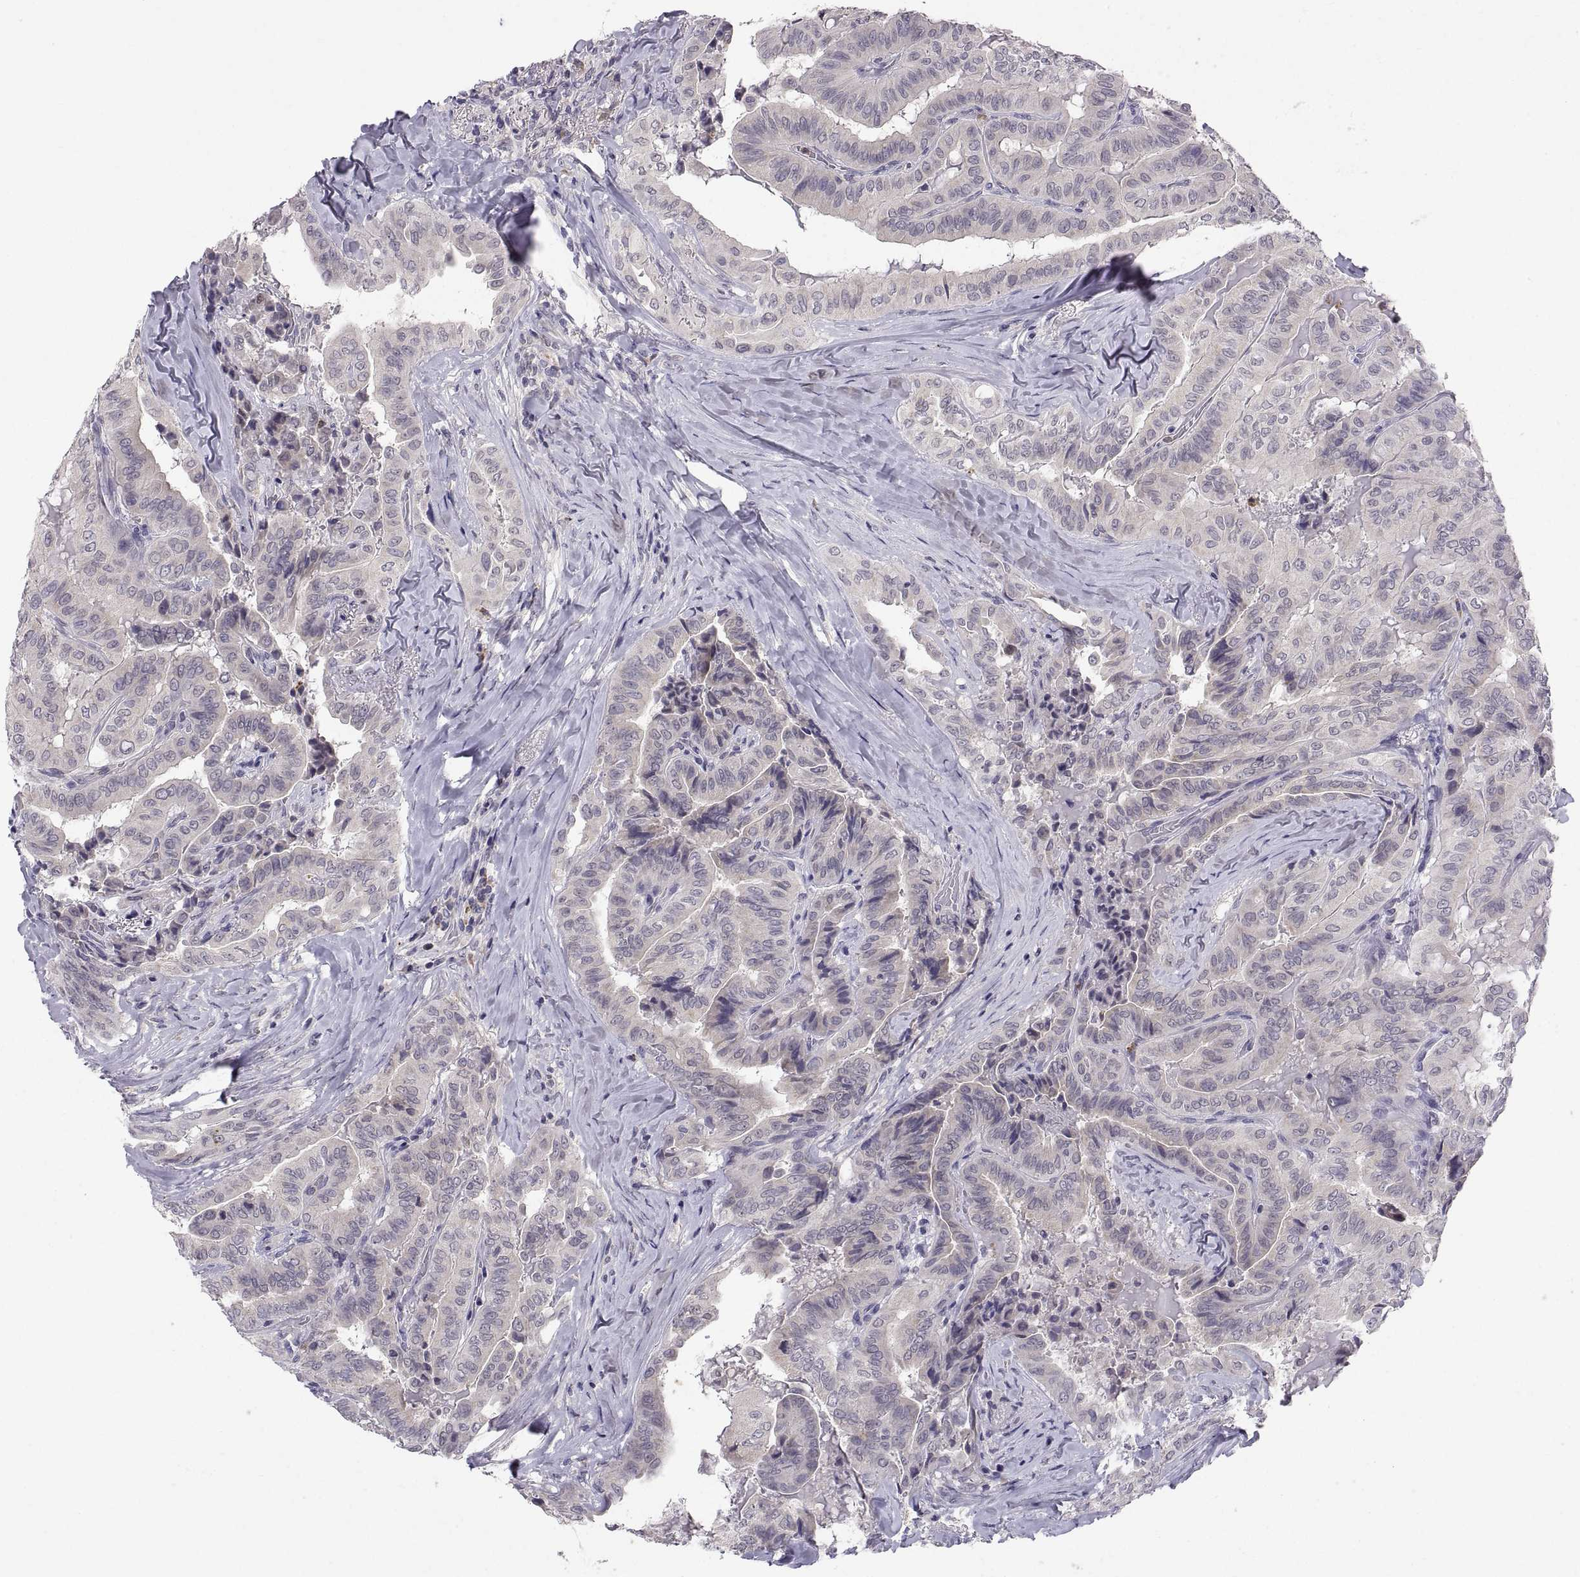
{"staining": {"intensity": "negative", "quantity": "none", "location": "none"}, "tissue": "thyroid cancer", "cell_type": "Tumor cells", "image_type": "cancer", "snomed": [{"axis": "morphology", "description": "Papillary adenocarcinoma, NOS"}, {"axis": "topography", "description": "Thyroid gland"}], "caption": "Tumor cells show no significant protein staining in thyroid cancer (papillary adenocarcinoma).", "gene": "PKP1", "patient": {"sex": "female", "age": 68}}